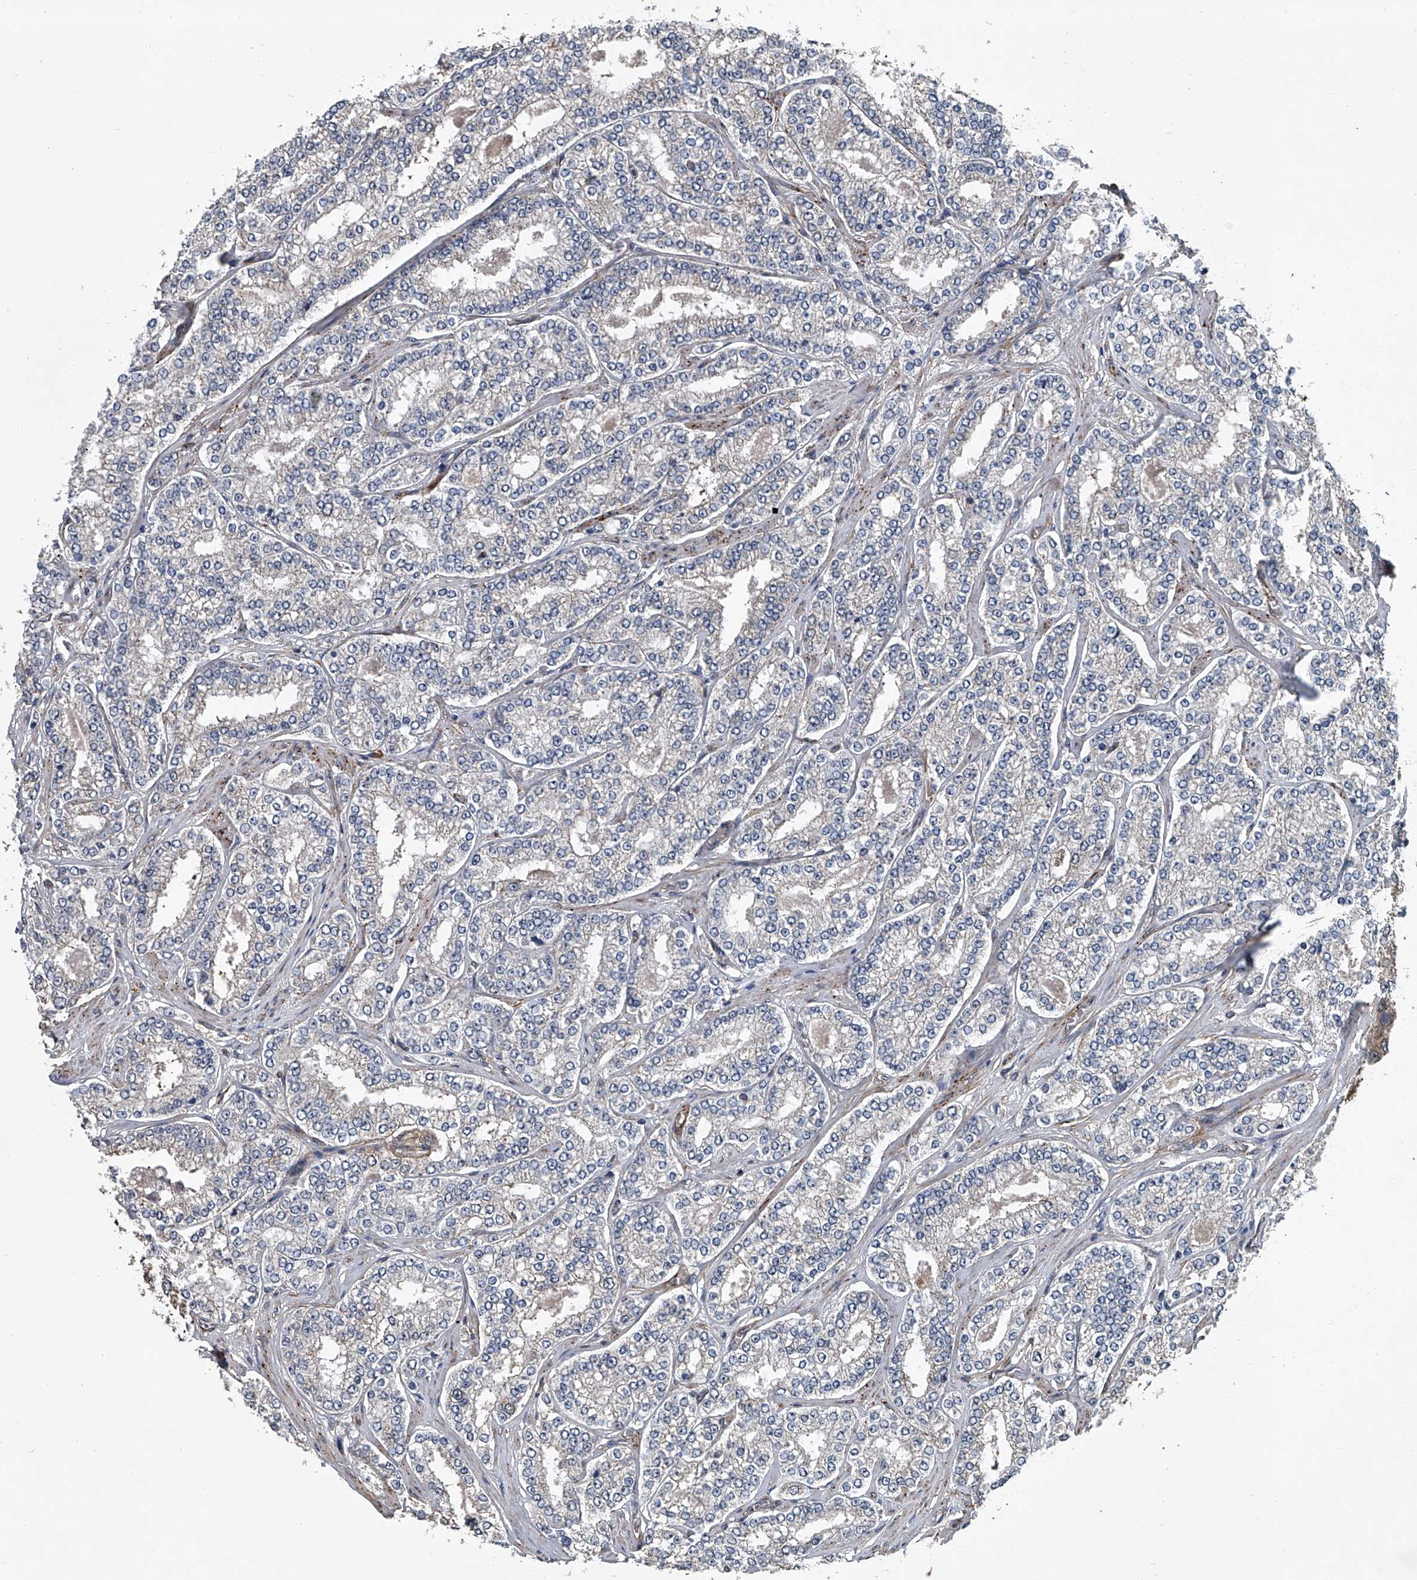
{"staining": {"intensity": "negative", "quantity": "none", "location": "none"}, "tissue": "prostate cancer", "cell_type": "Tumor cells", "image_type": "cancer", "snomed": [{"axis": "morphology", "description": "Normal tissue, NOS"}, {"axis": "morphology", "description": "Adenocarcinoma, High grade"}, {"axis": "topography", "description": "Prostate"}], "caption": "Prostate cancer (high-grade adenocarcinoma) was stained to show a protein in brown. There is no significant staining in tumor cells. (DAB (3,3'-diaminobenzidine) IHC with hematoxylin counter stain).", "gene": "LDLRAD2", "patient": {"sex": "male", "age": 83}}